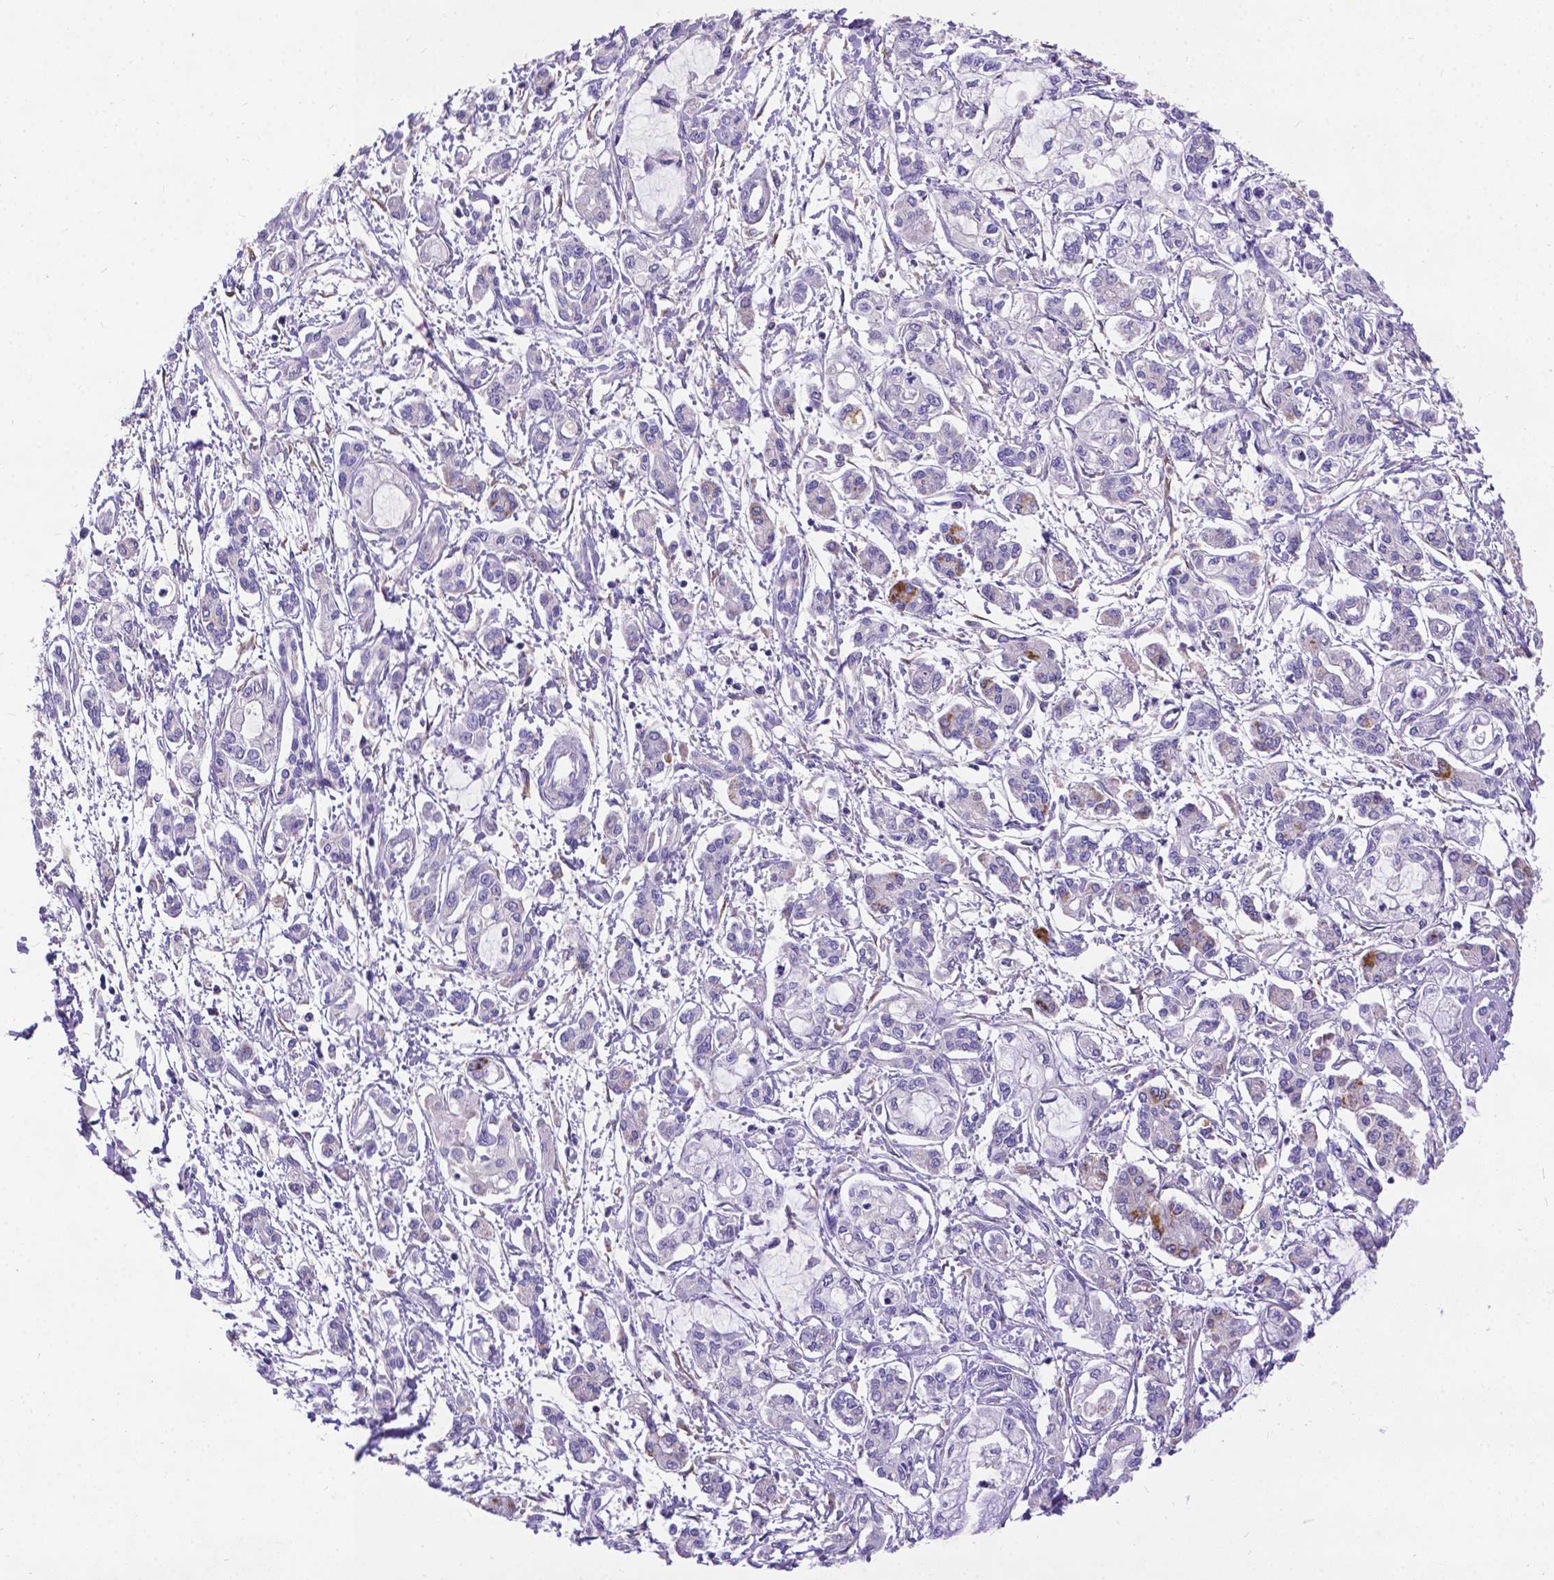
{"staining": {"intensity": "negative", "quantity": "none", "location": "none"}, "tissue": "pancreatic cancer", "cell_type": "Tumor cells", "image_type": "cancer", "snomed": [{"axis": "morphology", "description": "Adenocarcinoma, NOS"}, {"axis": "topography", "description": "Pancreas"}], "caption": "The IHC photomicrograph has no significant positivity in tumor cells of pancreatic cancer (adenocarcinoma) tissue. The staining was performed using DAB to visualize the protein expression in brown, while the nuclei were stained in blue with hematoxylin (Magnification: 20x).", "gene": "DENND6A", "patient": {"sex": "male", "age": 54}}